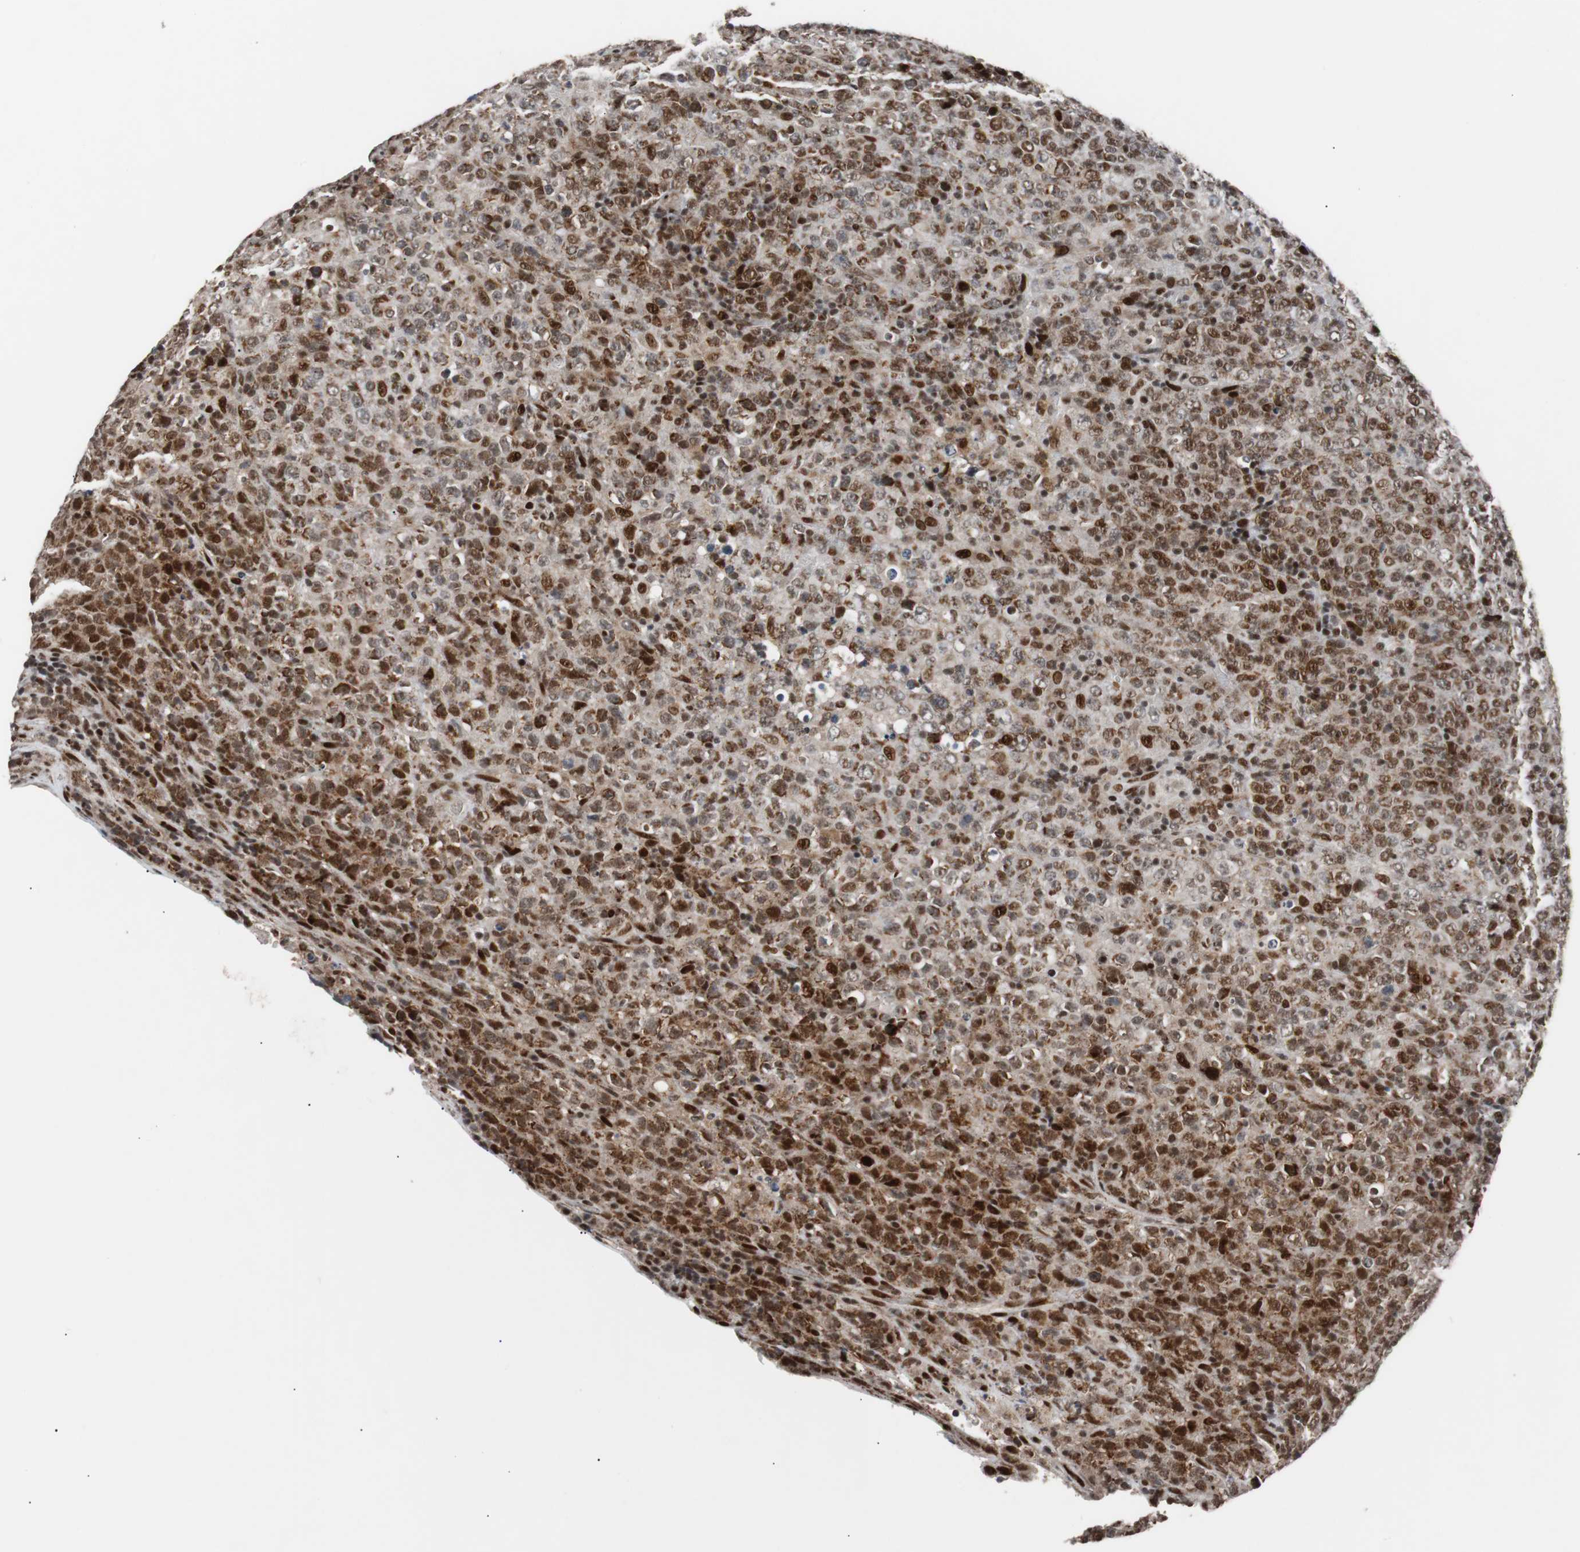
{"staining": {"intensity": "strong", "quantity": "25%-75%", "location": "nuclear"}, "tissue": "lymphoma", "cell_type": "Tumor cells", "image_type": "cancer", "snomed": [{"axis": "morphology", "description": "Malignant lymphoma, non-Hodgkin's type, High grade"}, {"axis": "topography", "description": "Tonsil"}], "caption": "Protein analysis of high-grade malignant lymphoma, non-Hodgkin's type tissue shows strong nuclear expression in approximately 25%-75% of tumor cells.", "gene": "NBL1", "patient": {"sex": "female", "age": 36}}